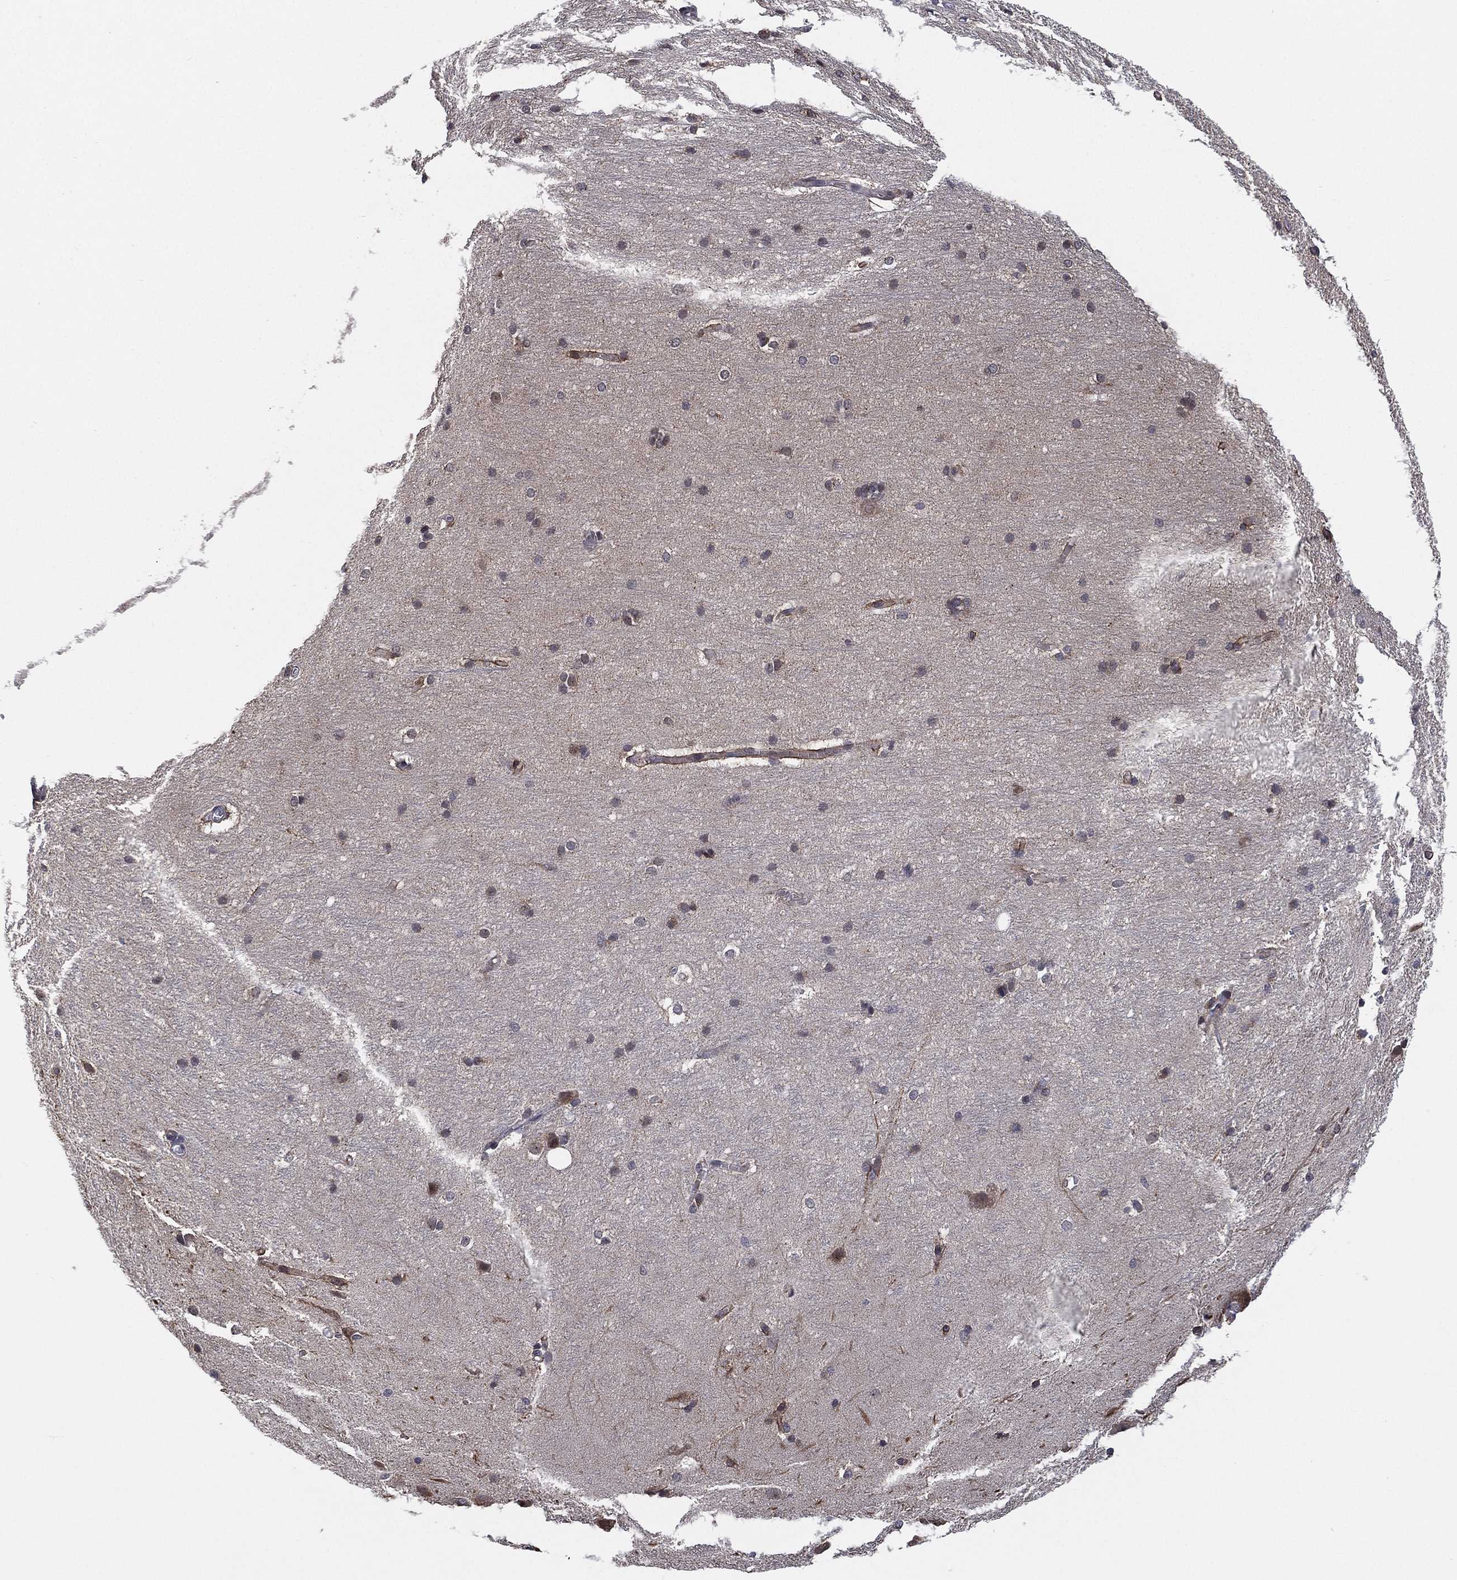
{"staining": {"intensity": "negative", "quantity": "none", "location": "none"}, "tissue": "hippocampus", "cell_type": "Glial cells", "image_type": "normal", "snomed": [{"axis": "morphology", "description": "Normal tissue, NOS"}, {"axis": "topography", "description": "Cerebral cortex"}, {"axis": "topography", "description": "Hippocampus"}], "caption": "The micrograph exhibits no significant positivity in glial cells of hippocampus.", "gene": "SELENOO", "patient": {"sex": "female", "age": 19}}